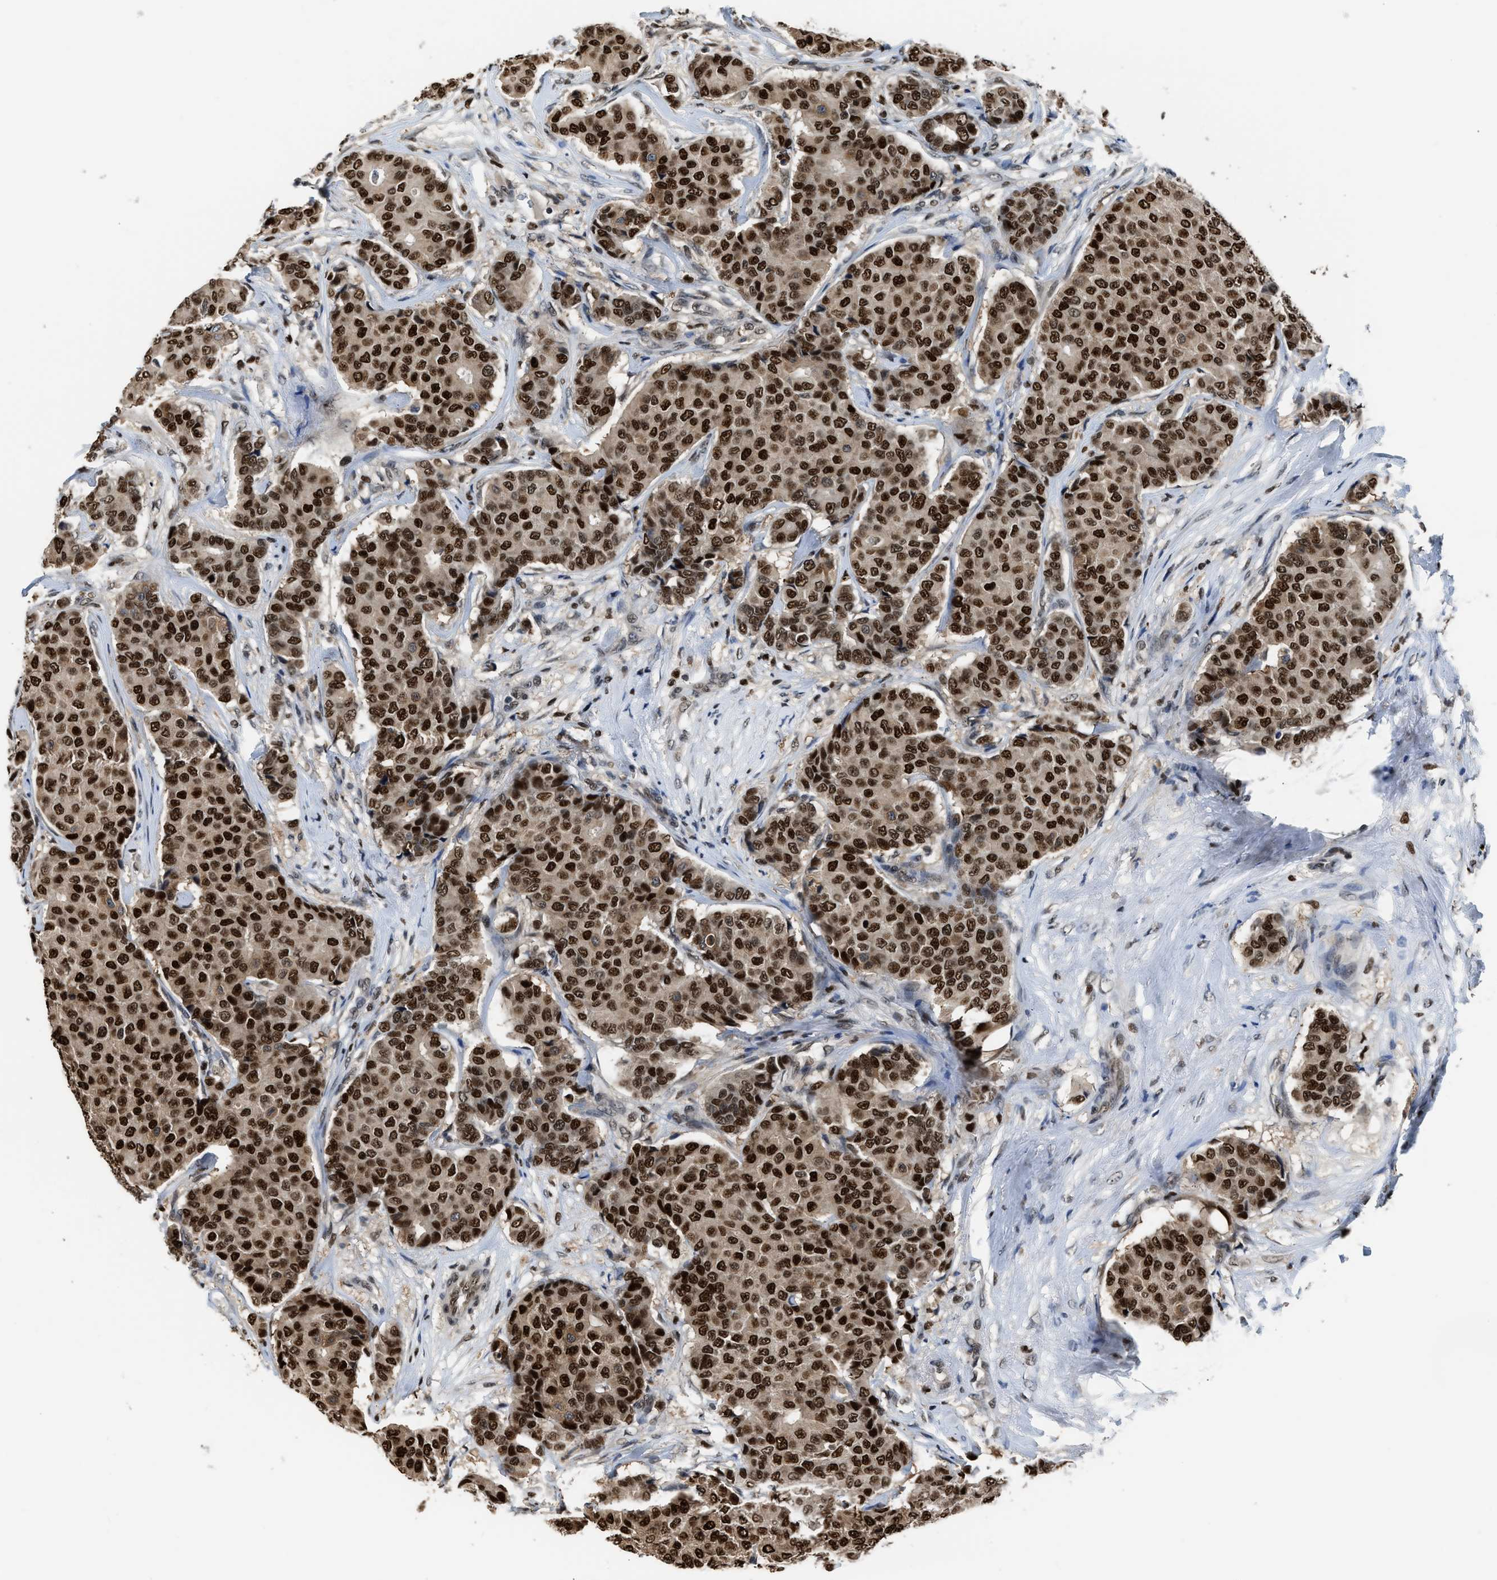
{"staining": {"intensity": "strong", "quantity": ">75%", "location": "cytoplasmic/membranous,nuclear"}, "tissue": "breast cancer", "cell_type": "Tumor cells", "image_type": "cancer", "snomed": [{"axis": "morphology", "description": "Duct carcinoma"}, {"axis": "topography", "description": "Breast"}], "caption": "A high amount of strong cytoplasmic/membranous and nuclear staining is present in about >75% of tumor cells in breast cancer (invasive ductal carcinoma) tissue.", "gene": "ALX1", "patient": {"sex": "female", "age": 75}}